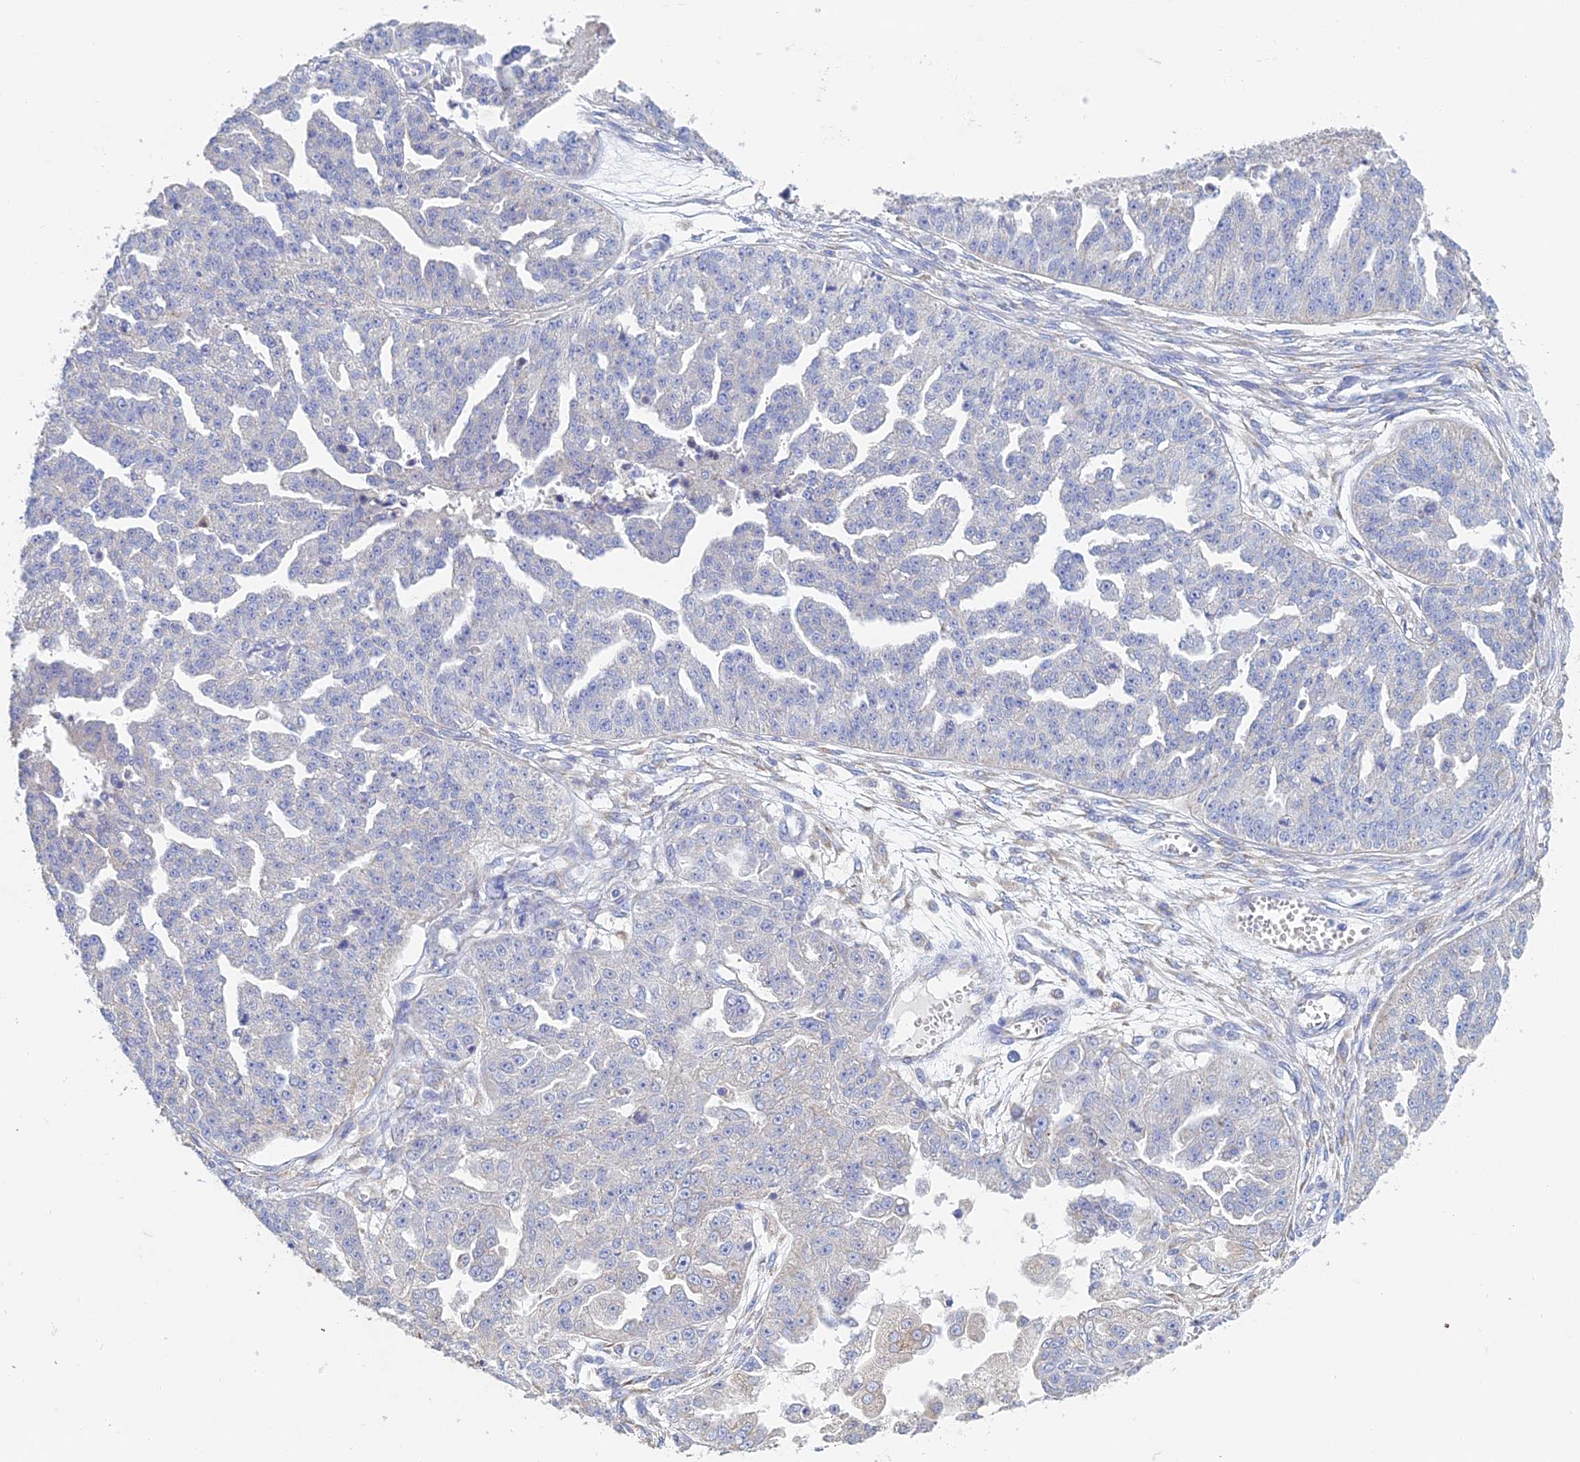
{"staining": {"intensity": "weak", "quantity": "<25%", "location": "cytoplasmic/membranous"}, "tissue": "ovarian cancer", "cell_type": "Tumor cells", "image_type": "cancer", "snomed": [{"axis": "morphology", "description": "Cystadenocarcinoma, serous, NOS"}, {"axis": "topography", "description": "Ovary"}], "caption": "This photomicrograph is of ovarian serous cystadenocarcinoma stained with IHC to label a protein in brown with the nuclei are counter-stained blue. There is no staining in tumor cells.", "gene": "CRACR2B", "patient": {"sex": "female", "age": 58}}